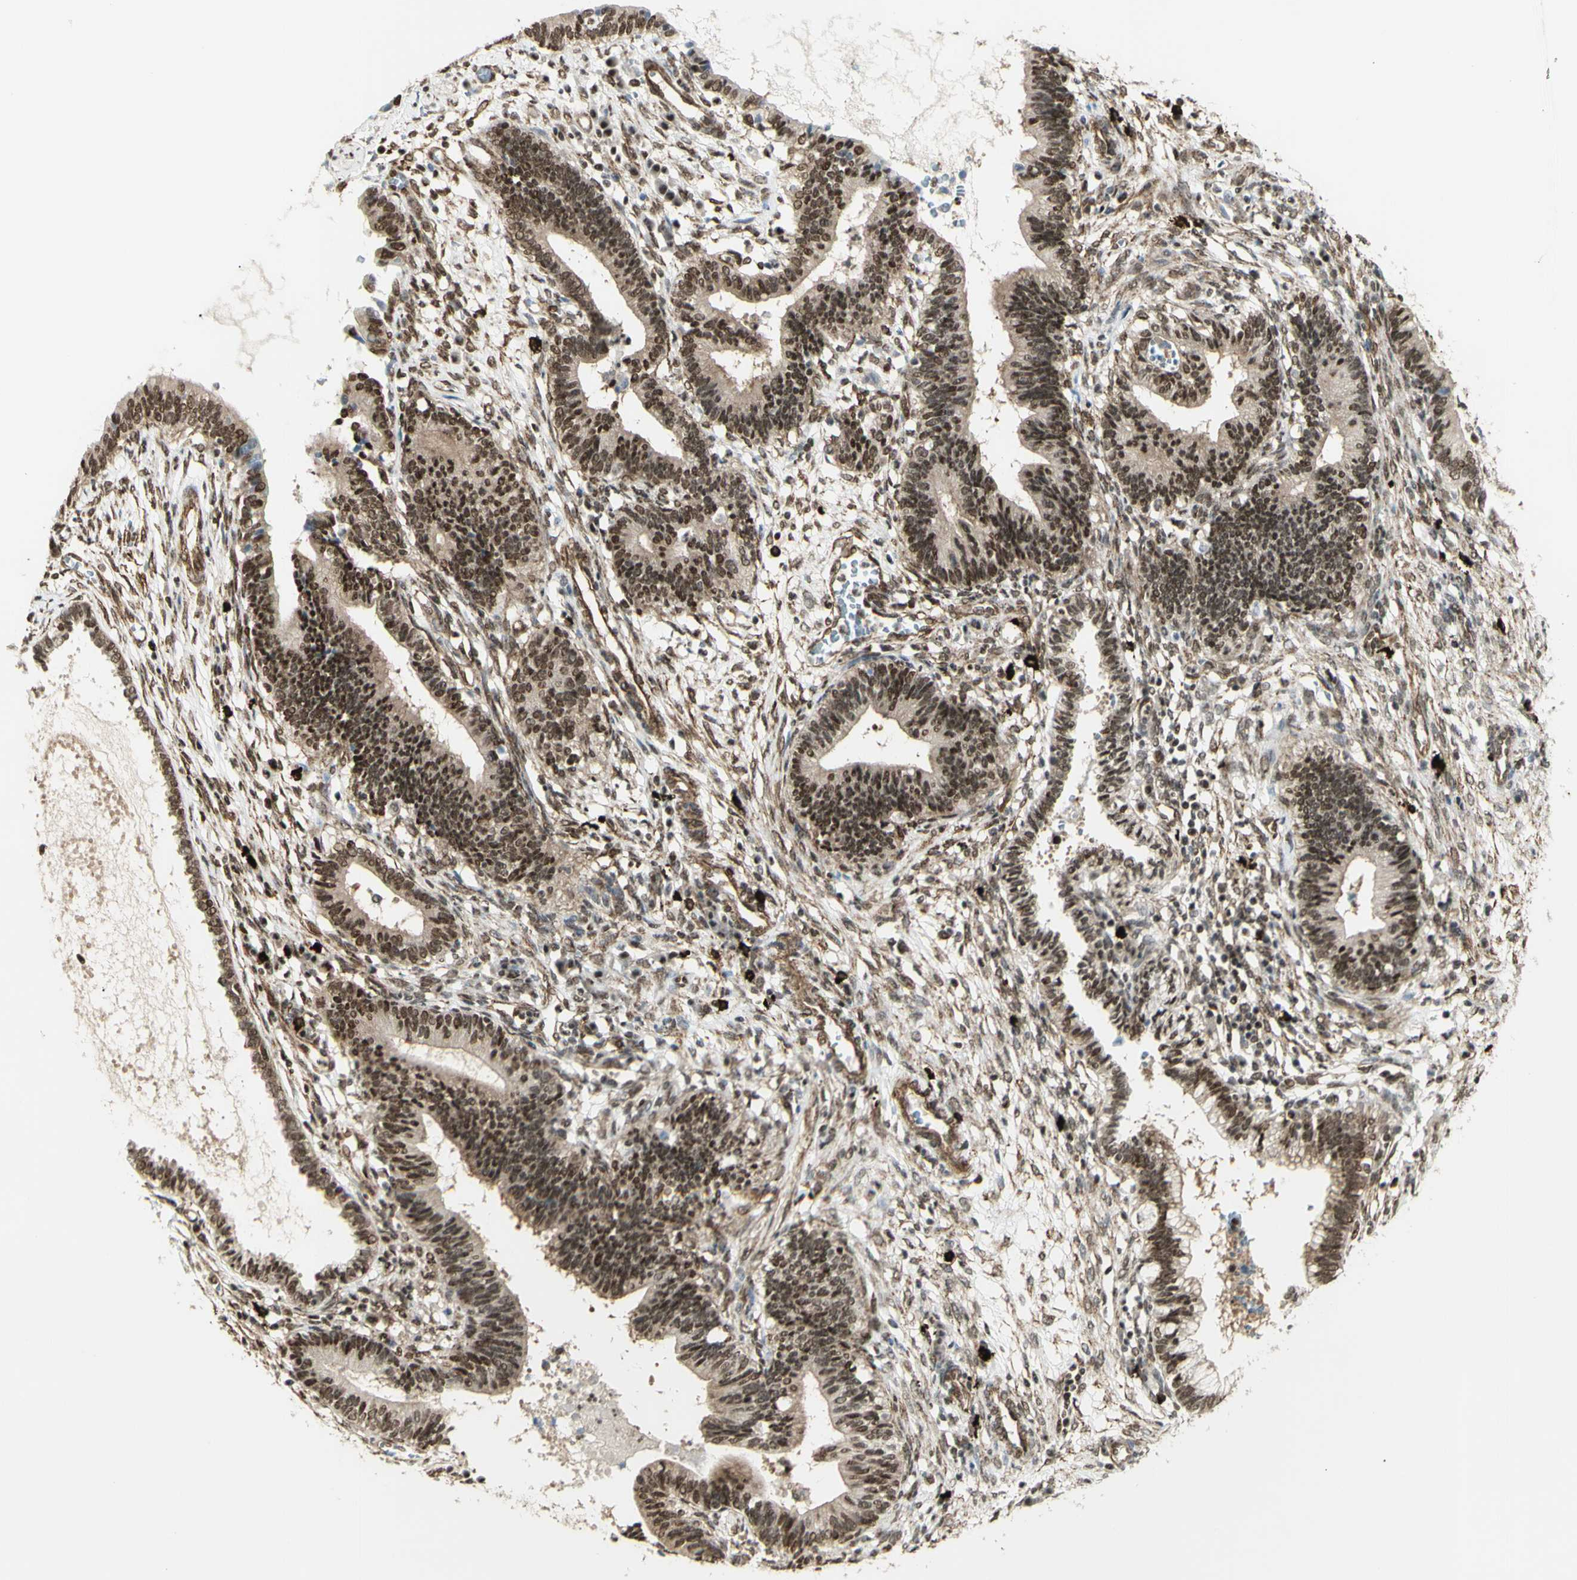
{"staining": {"intensity": "strong", "quantity": ">75%", "location": "nuclear"}, "tissue": "cervical cancer", "cell_type": "Tumor cells", "image_type": "cancer", "snomed": [{"axis": "morphology", "description": "Adenocarcinoma, NOS"}, {"axis": "topography", "description": "Cervix"}], "caption": "Immunohistochemistry staining of cervical cancer, which exhibits high levels of strong nuclear expression in approximately >75% of tumor cells indicating strong nuclear protein positivity. The staining was performed using DAB (brown) for protein detection and nuclei were counterstained in hematoxylin (blue).", "gene": "ZMYM6", "patient": {"sex": "female", "age": 44}}